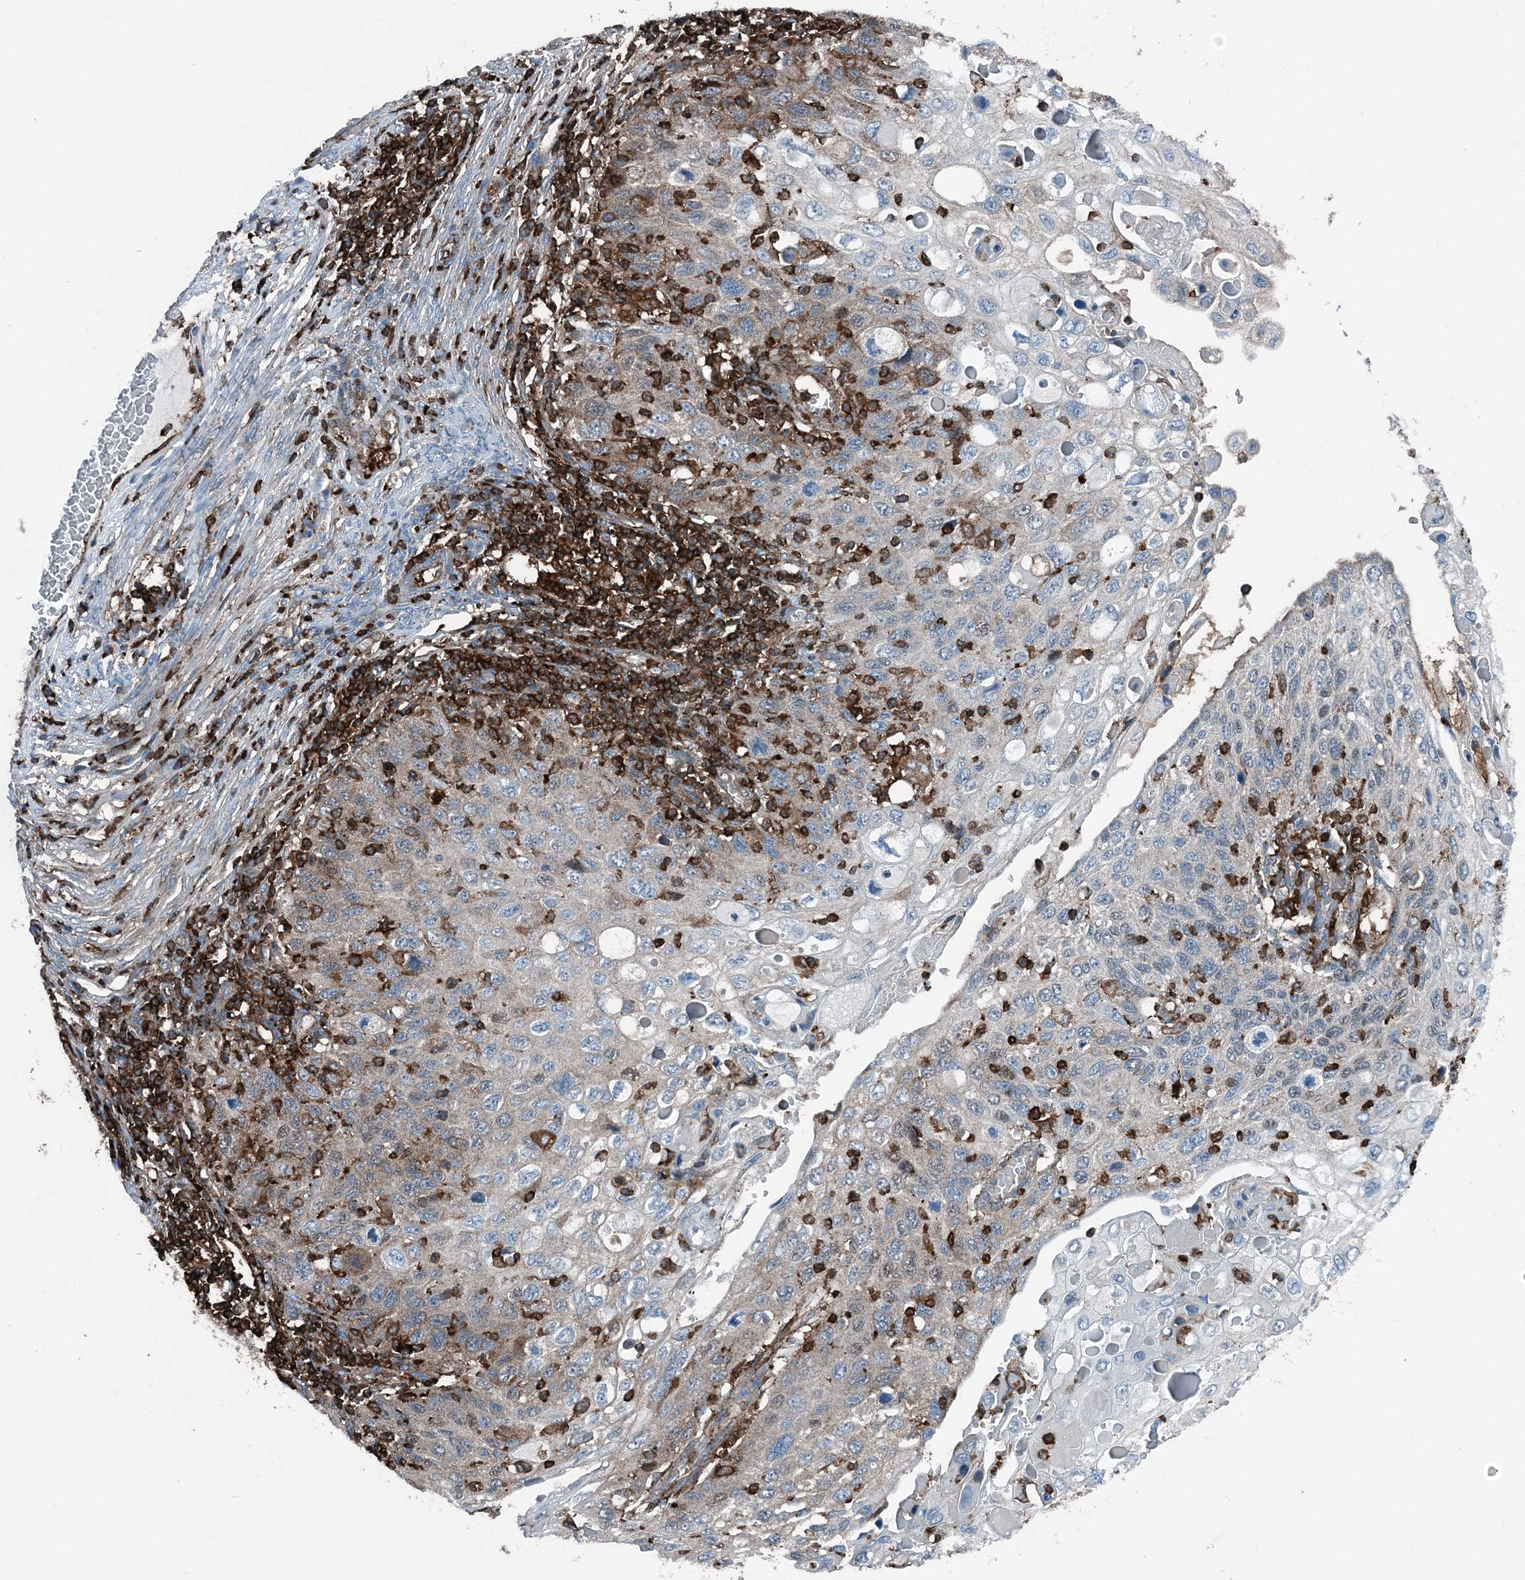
{"staining": {"intensity": "negative", "quantity": "none", "location": "none"}, "tissue": "cervical cancer", "cell_type": "Tumor cells", "image_type": "cancer", "snomed": [{"axis": "morphology", "description": "Squamous cell carcinoma, NOS"}, {"axis": "topography", "description": "Cervix"}], "caption": "There is no significant expression in tumor cells of squamous cell carcinoma (cervical).", "gene": "CFL1", "patient": {"sex": "female", "age": 70}}